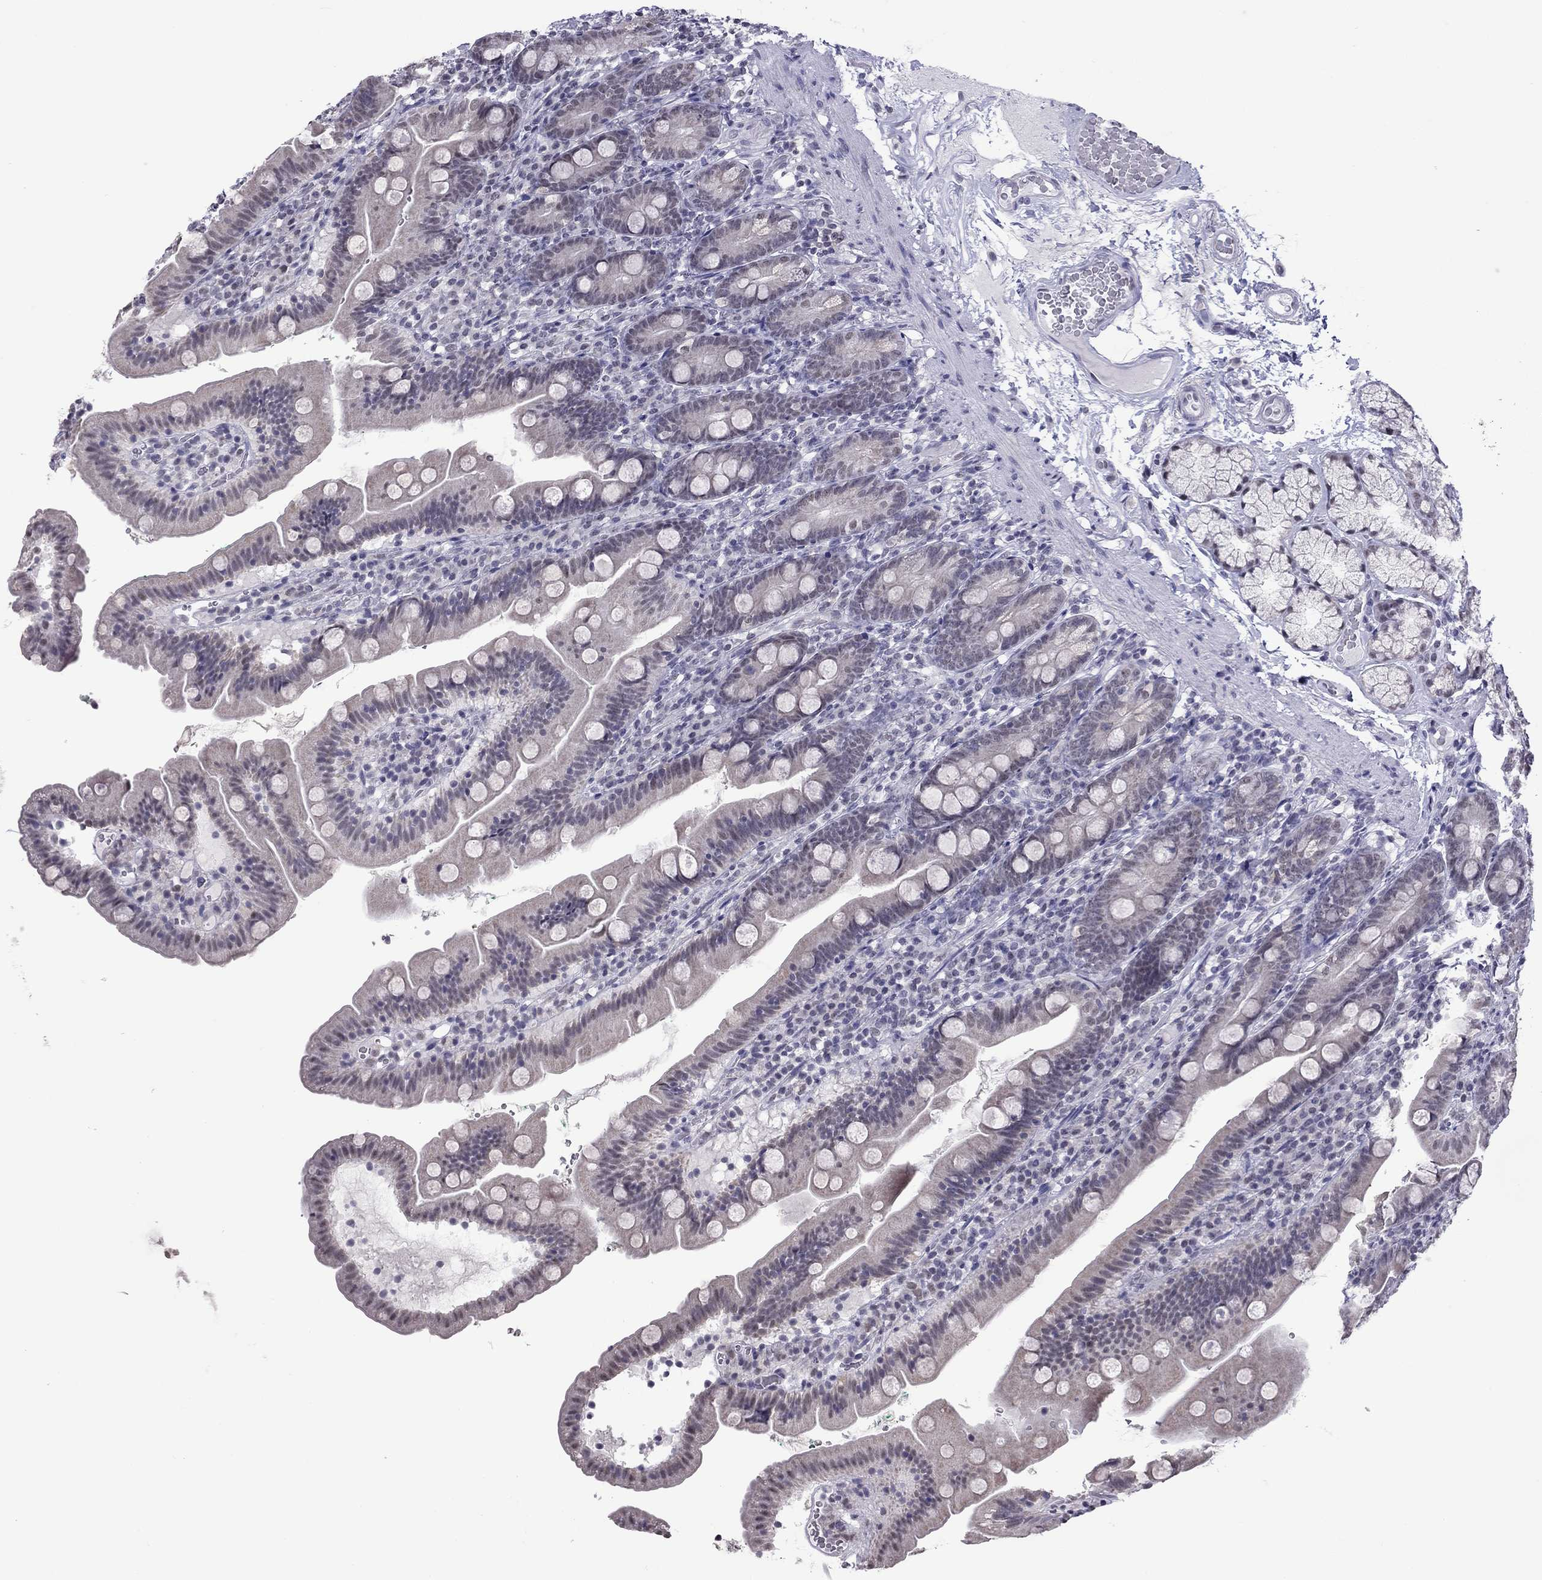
{"staining": {"intensity": "negative", "quantity": "none", "location": "none"}, "tissue": "duodenum", "cell_type": "Glandular cells", "image_type": "normal", "snomed": [{"axis": "morphology", "description": "Normal tissue, NOS"}, {"axis": "topography", "description": "Duodenum"}], "caption": "A high-resolution image shows immunohistochemistry (IHC) staining of normal duodenum, which displays no significant positivity in glandular cells.", "gene": "PPP1R3A", "patient": {"sex": "female", "age": 67}}